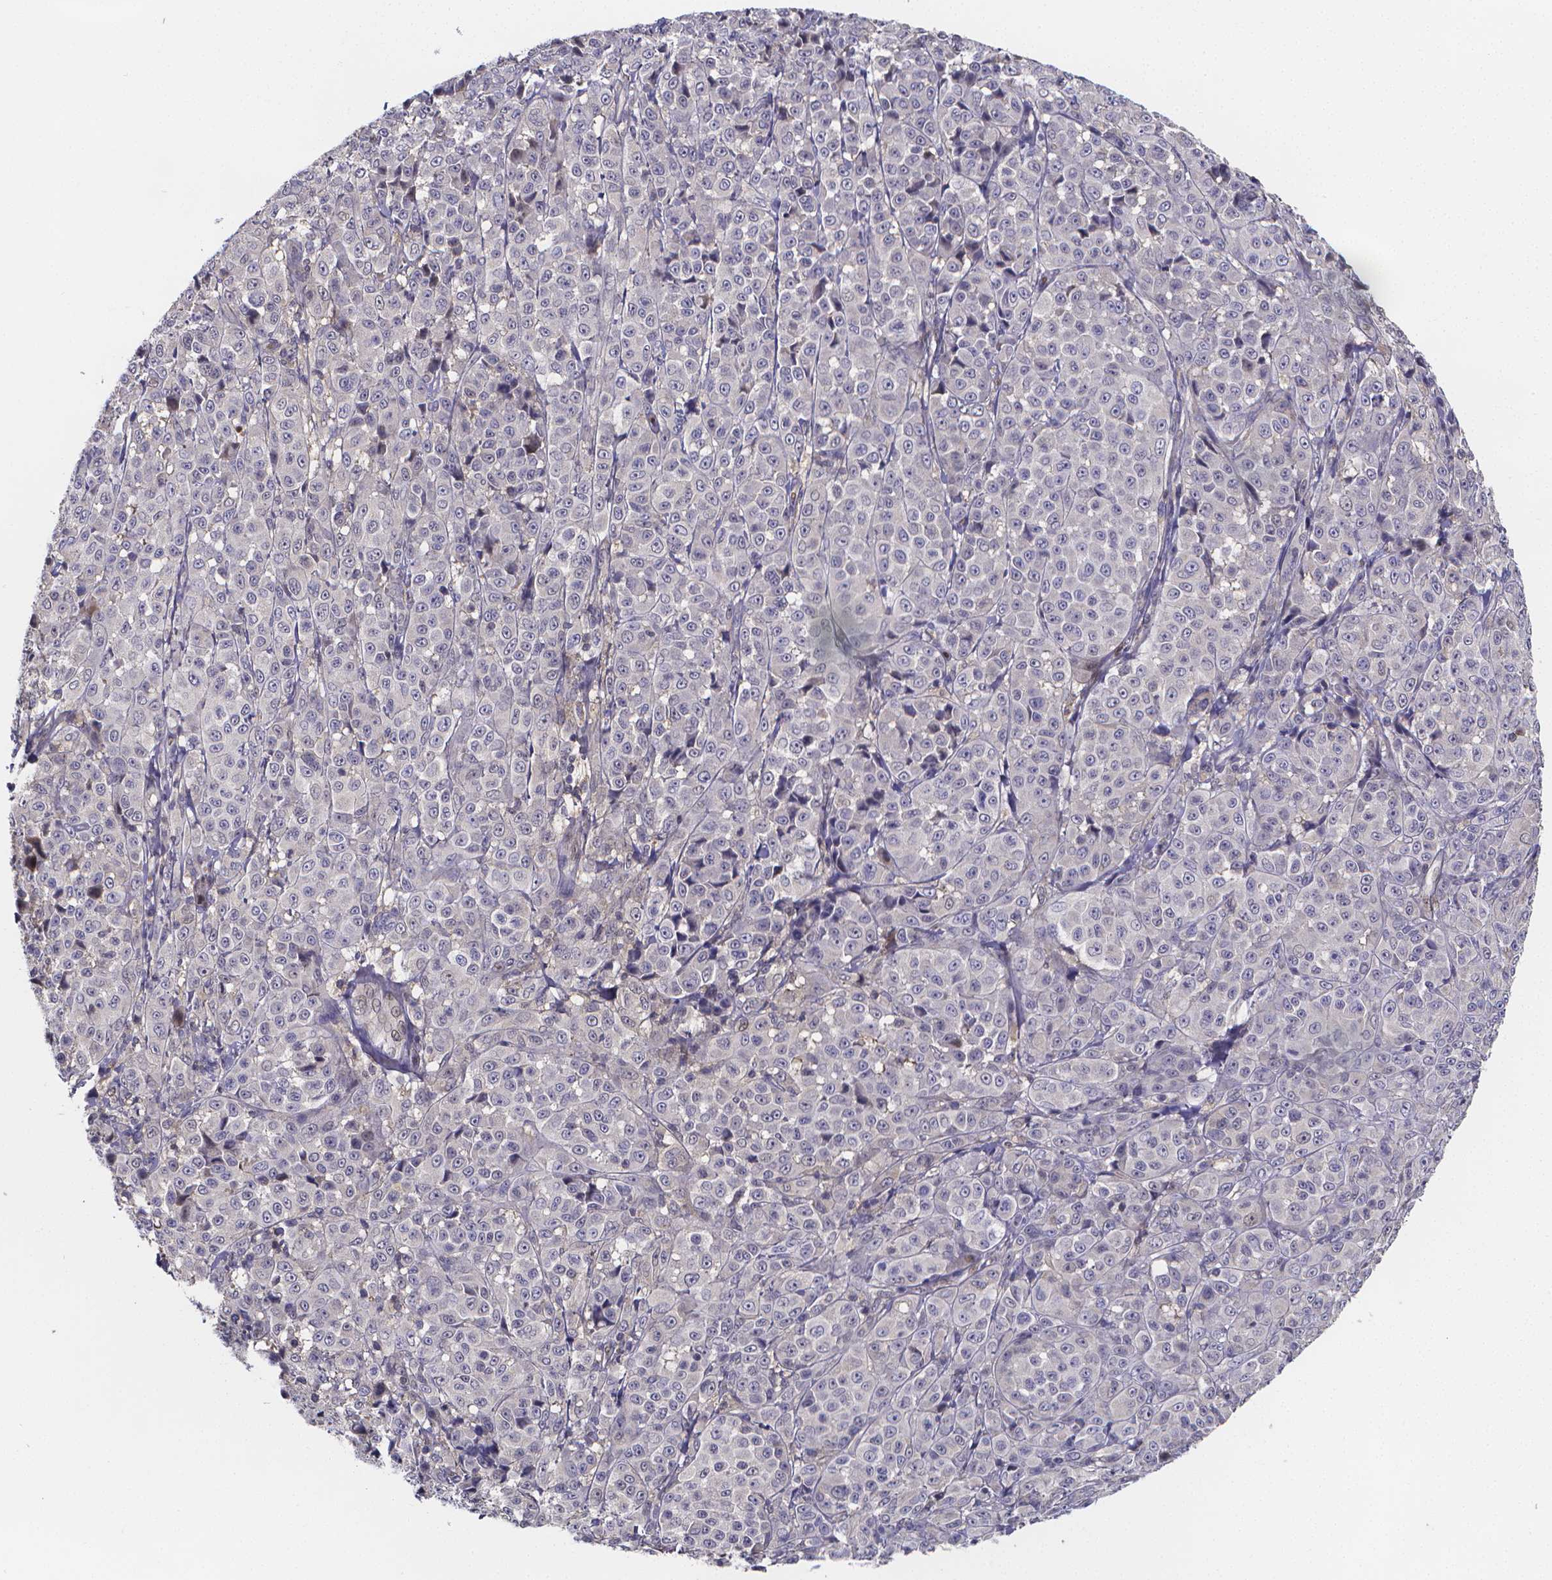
{"staining": {"intensity": "negative", "quantity": "none", "location": "none"}, "tissue": "melanoma", "cell_type": "Tumor cells", "image_type": "cancer", "snomed": [{"axis": "morphology", "description": "Malignant melanoma, NOS"}, {"axis": "topography", "description": "Skin"}], "caption": "Immunohistochemistry micrograph of malignant melanoma stained for a protein (brown), which reveals no positivity in tumor cells.", "gene": "PAH", "patient": {"sex": "male", "age": 89}}